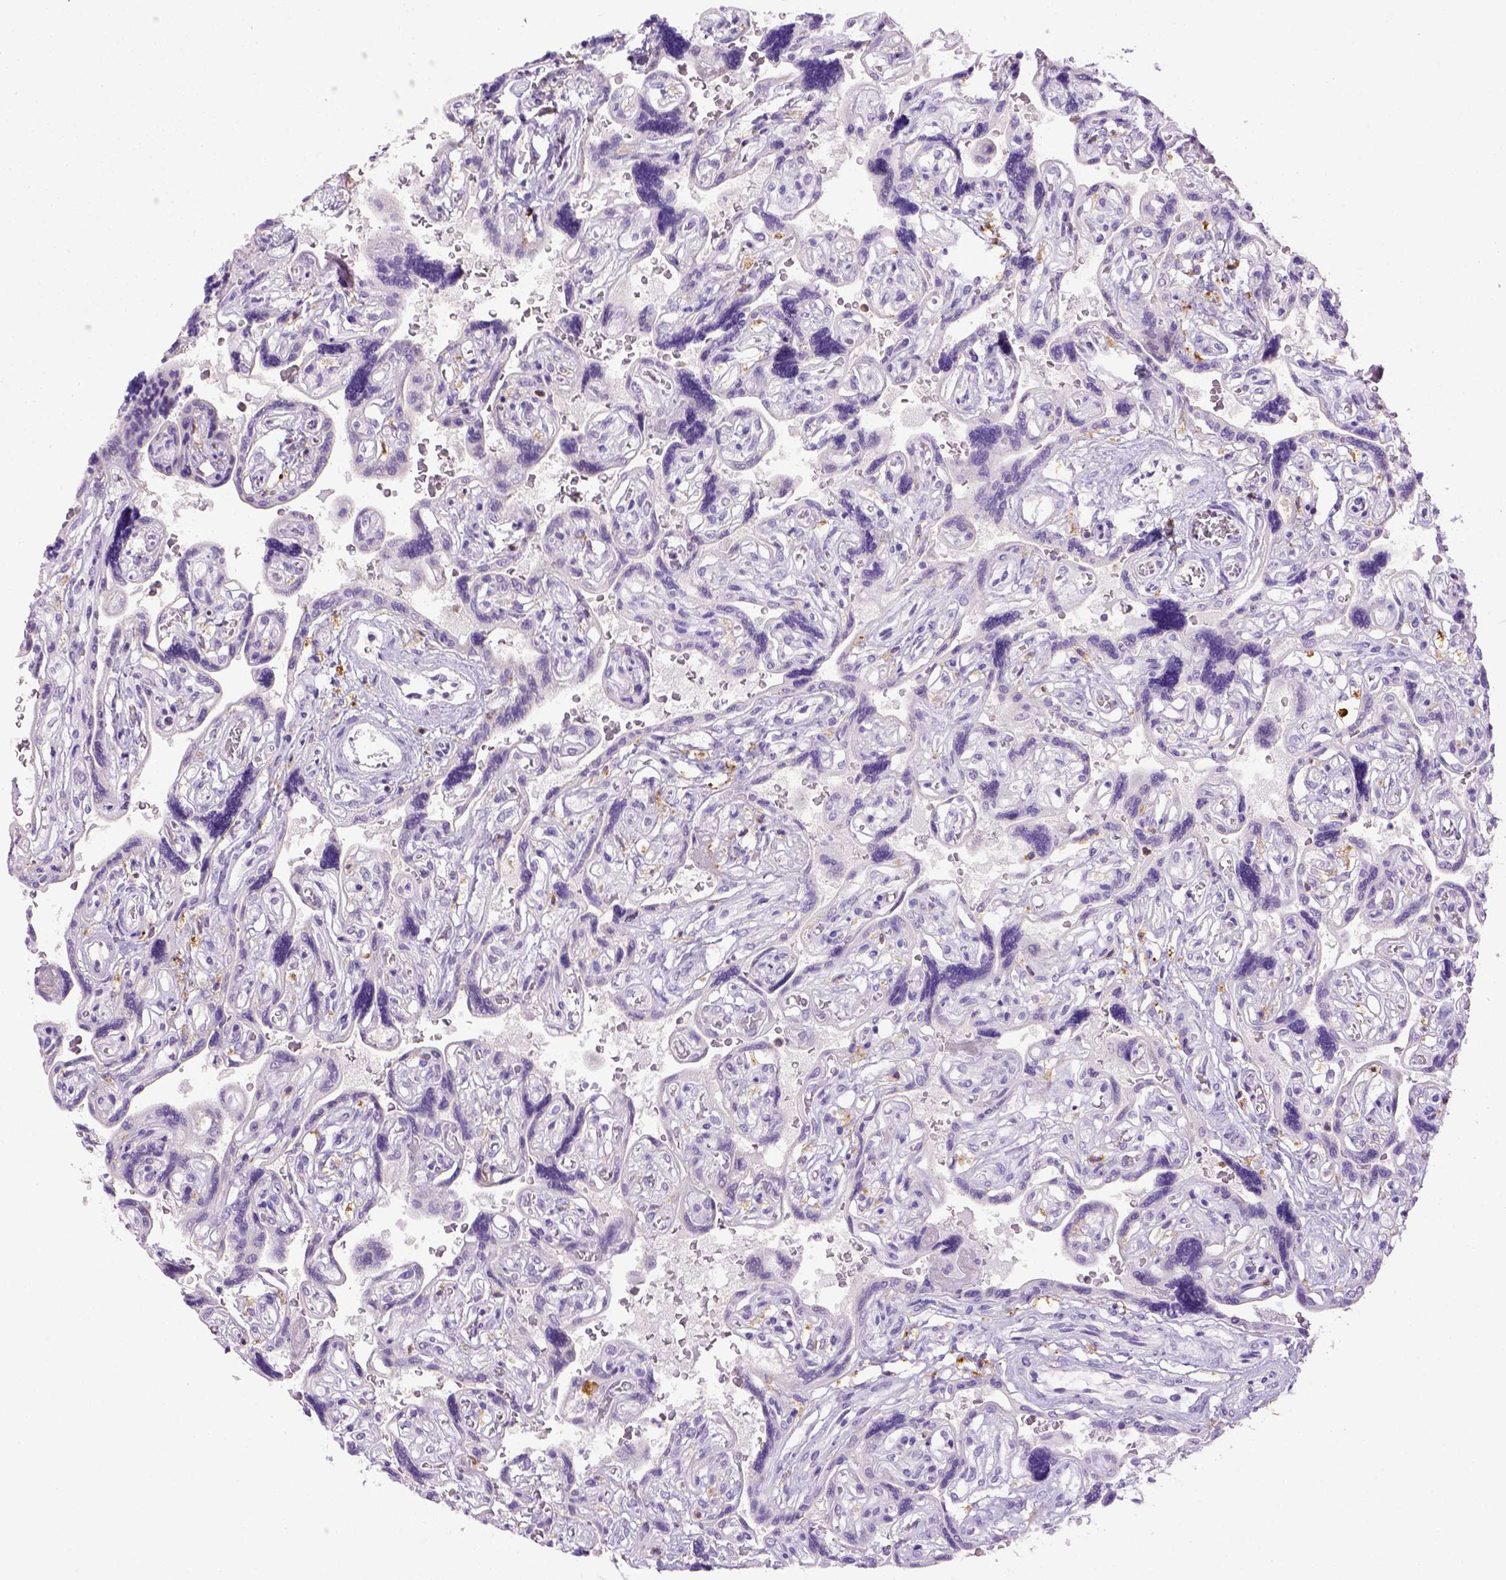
{"staining": {"intensity": "negative", "quantity": "none", "location": "none"}, "tissue": "placenta", "cell_type": "Decidual cells", "image_type": "normal", "snomed": [{"axis": "morphology", "description": "Normal tissue, NOS"}, {"axis": "topography", "description": "Placenta"}], "caption": "DAB immunohistochemical staining of normal human placenta reveals no significant expression in decidual cells. (DAB immunohistochemistry (IHC) visualized using brightfield microscopy, high magnification).", "gene": "CD68", "patient": {"sex": "female", "age": 32}}